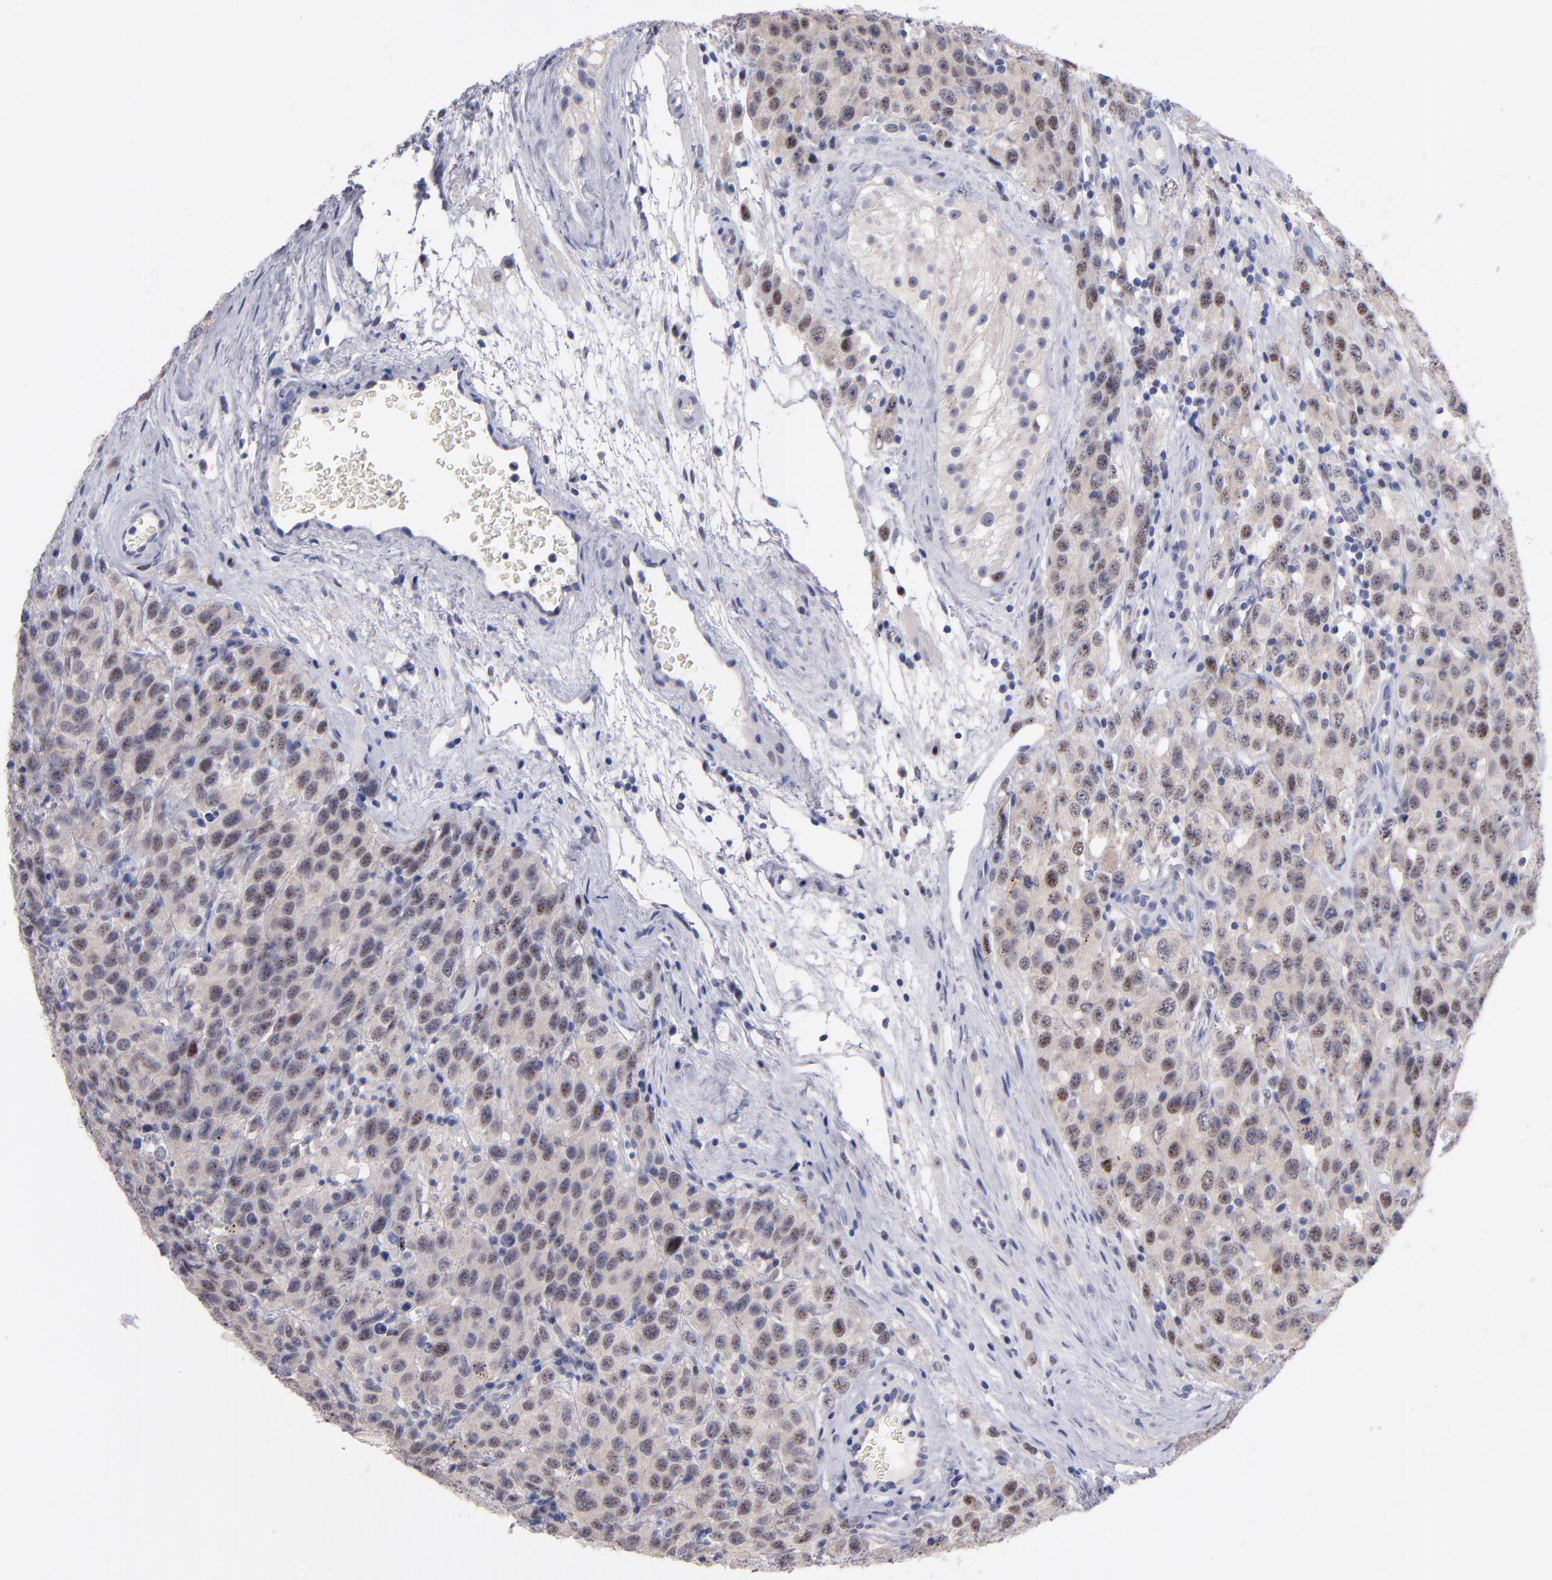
{"staining": {"intensity": "moderate", "quantity": "25%-75%", "location": "nuclear"}, "tissue": "testis cancer", "cell_type": "Tumor cells", "image_type": "cancer", "snomed": [{"axis": "morphology", "description": "Seminoma, NOS"}, {"axis": "topography", "description": "Testis"}], "caption": "Human testis cancer (seminoma) stained with a brown dye reveals moderate nuclear positive staining in approximately 25%-75% of tumor cells.", "gene": "RAF1", "patient": {"sex": "male", "age": 52}}